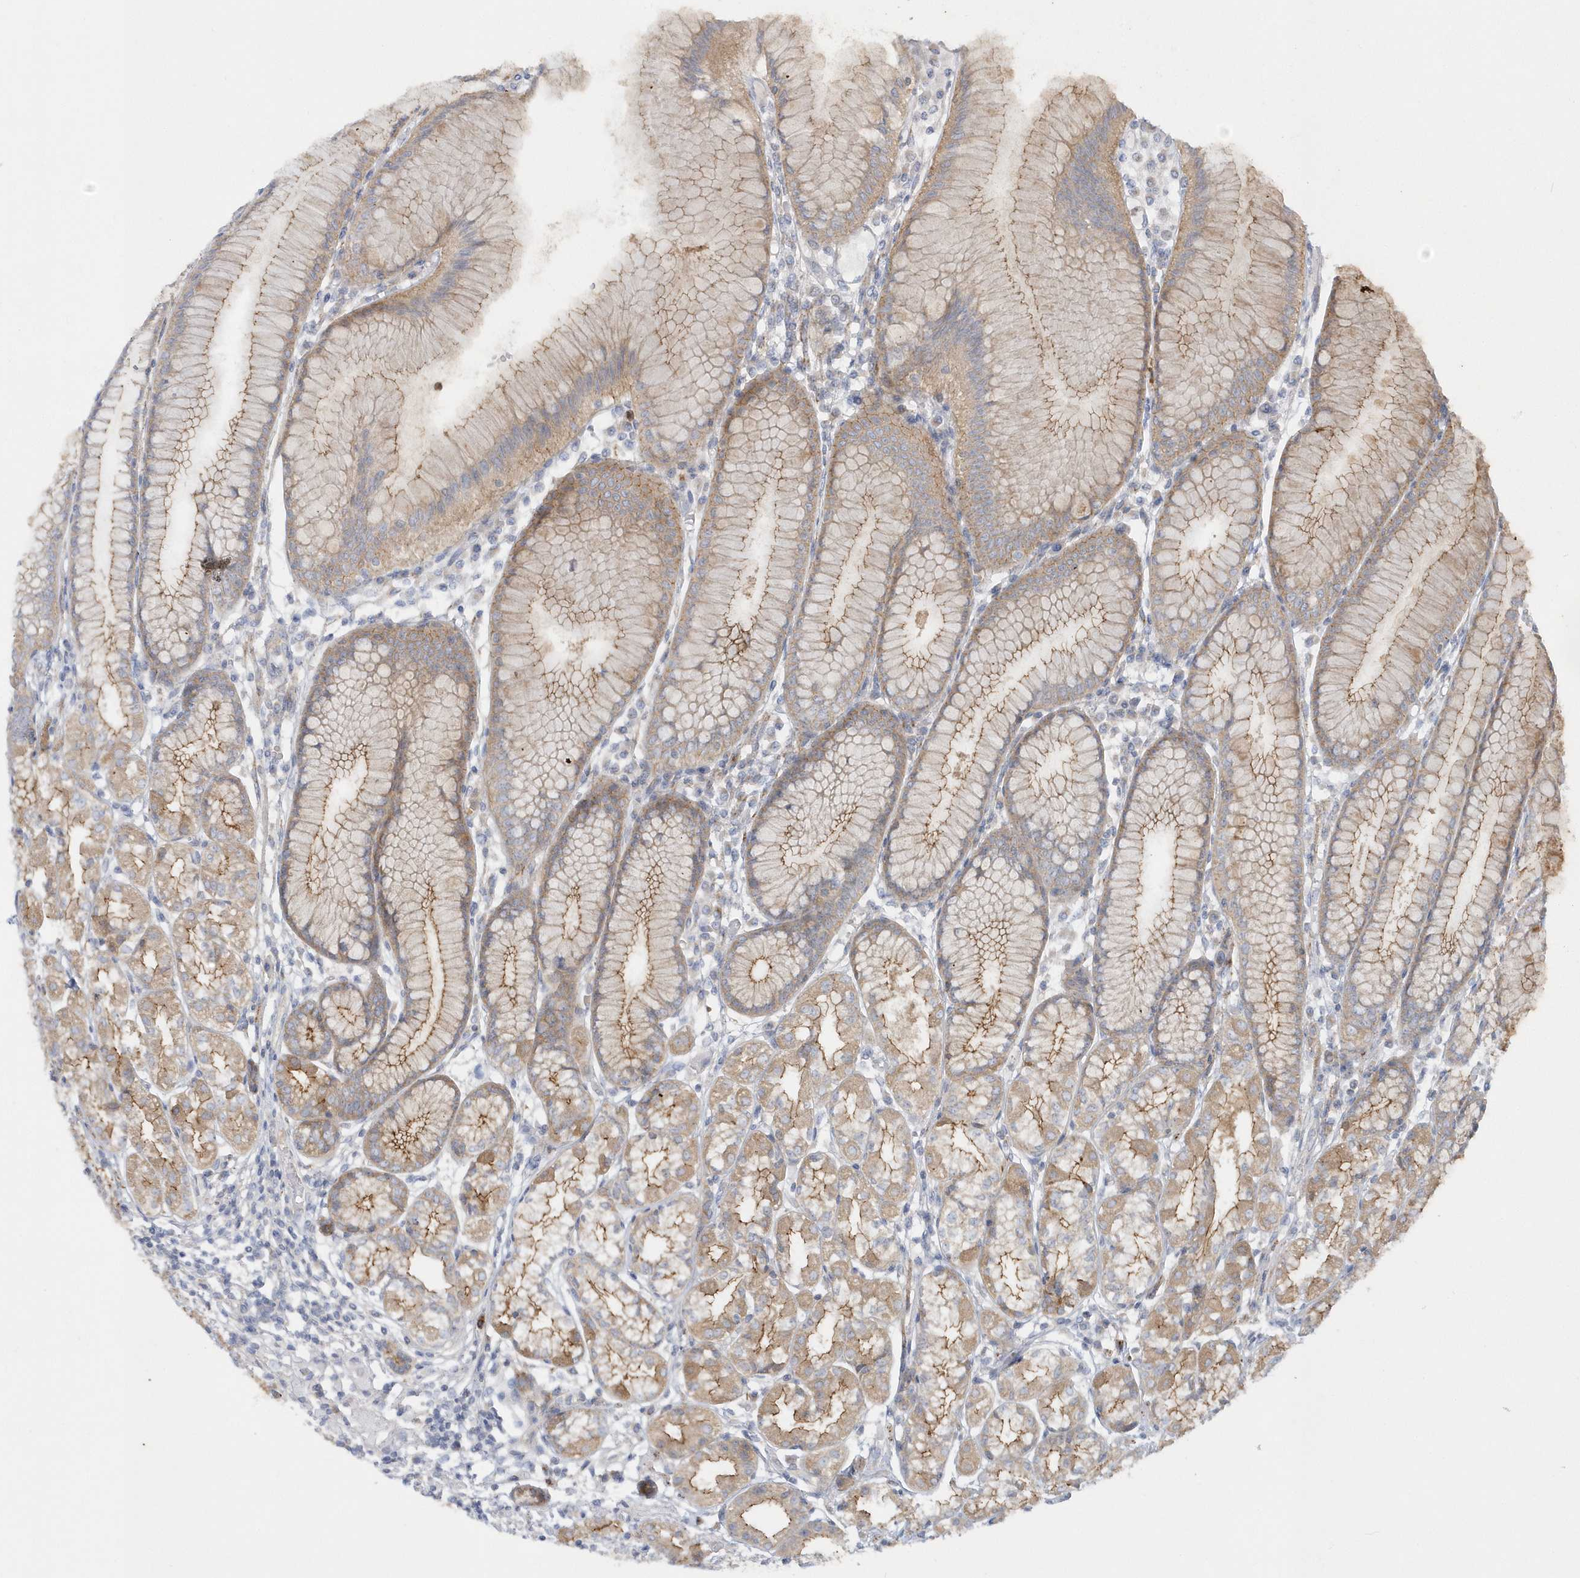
{"staining": {"intensity": "moderate", "quantity": ">75%", "location": "cytoplasmic/membranous"}, "tissue": "stomach", "cell_type": "Glandular cells", "image_type": "normal", "snomed": [{"axis": "morphology", "description": "Normal tissue, NOS"}, {"axis": "topography", "description": "Stomach"}], "caption": "An image showing moderate cytoplasmic/membranous staining in approximately >75% of glandular cells in unremarkable stomach, as visualized by brown immunohistochemical staining.", "gene": "DNAJC18", "patient": {"sex": "female", "age": 57}}